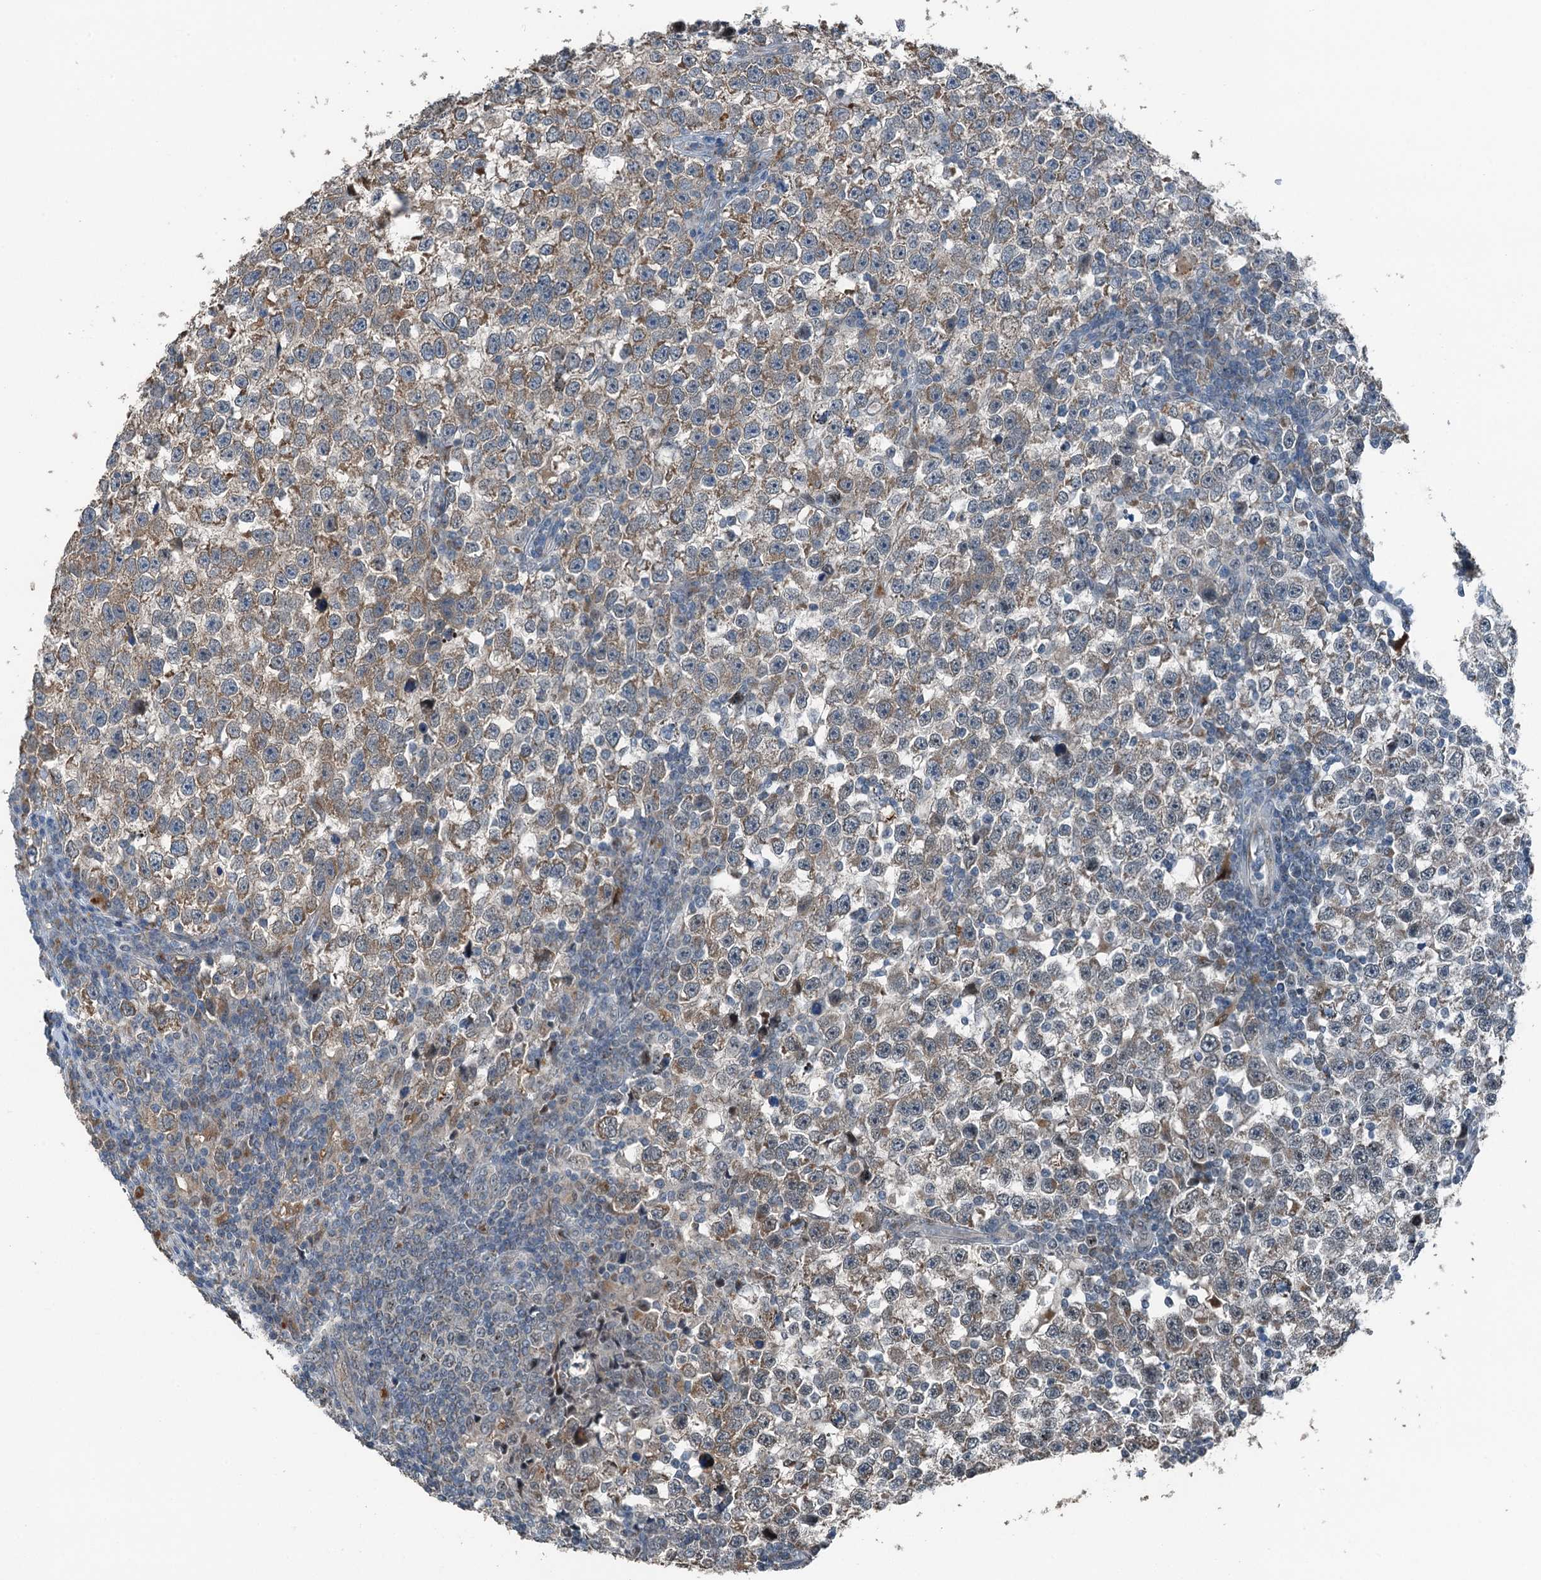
{"staining": {"intensity": "weak", "quantity": ">75%", "location": "cytoplasmic/membranous"}, "tissue": "testis cancer", "cell_type": "Tumor cells", "image_type": "cancer", "snomed": [{"axis": "morphology", "description": "Normal tissue, NOS"}, {"axis": "morphology", "description": "Seminoma, NOS"}, {"axis": "topography", "description": "Testis"}], "caption": "Testis cancer stained with a brown dye exhibits weak cytoplasmic/membranous positive expression in about >75% of tumor cells.", "gene": "BMERB1", "patient": {"sex": "male", "age": 43}}